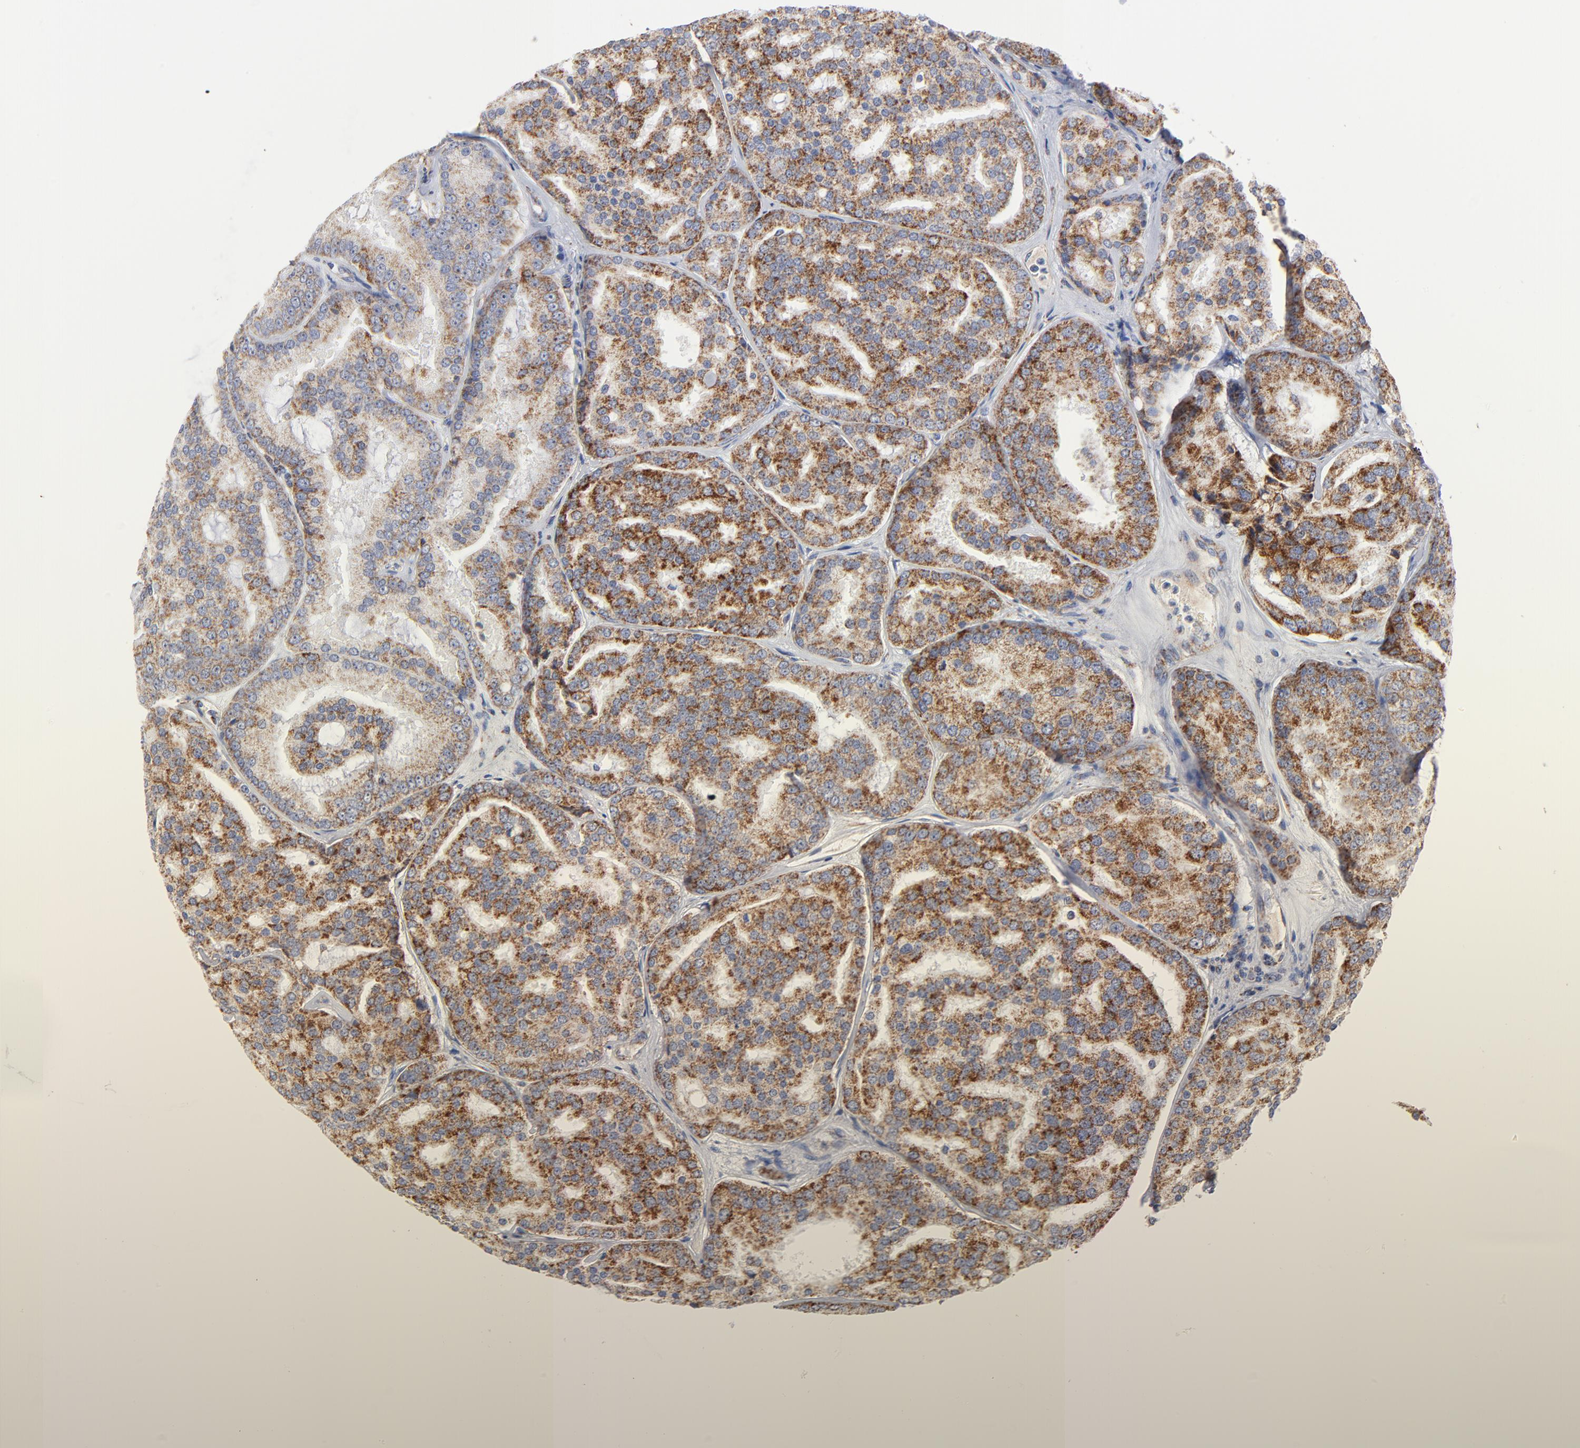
{"staining": {"intensity": "moderate", "quantity": ">75%", "location": "cytoplasmic/membranous"}, "tissue": "prostate cancer", "cell_type": "Tumor cells", "image_type": "cancer", "snomed": [{"axis": "morphology", "description": "Adenocarcinoma, High grade"}, {"axis": "topography", "description": "Prostate"}], "caption": "High-grade adenocarcinoma (prostate) stained with a protein marker displays moderate staining in tumor cells.", "gene": "DIABLO", "patient": {"sex": "male", "age": 64}}